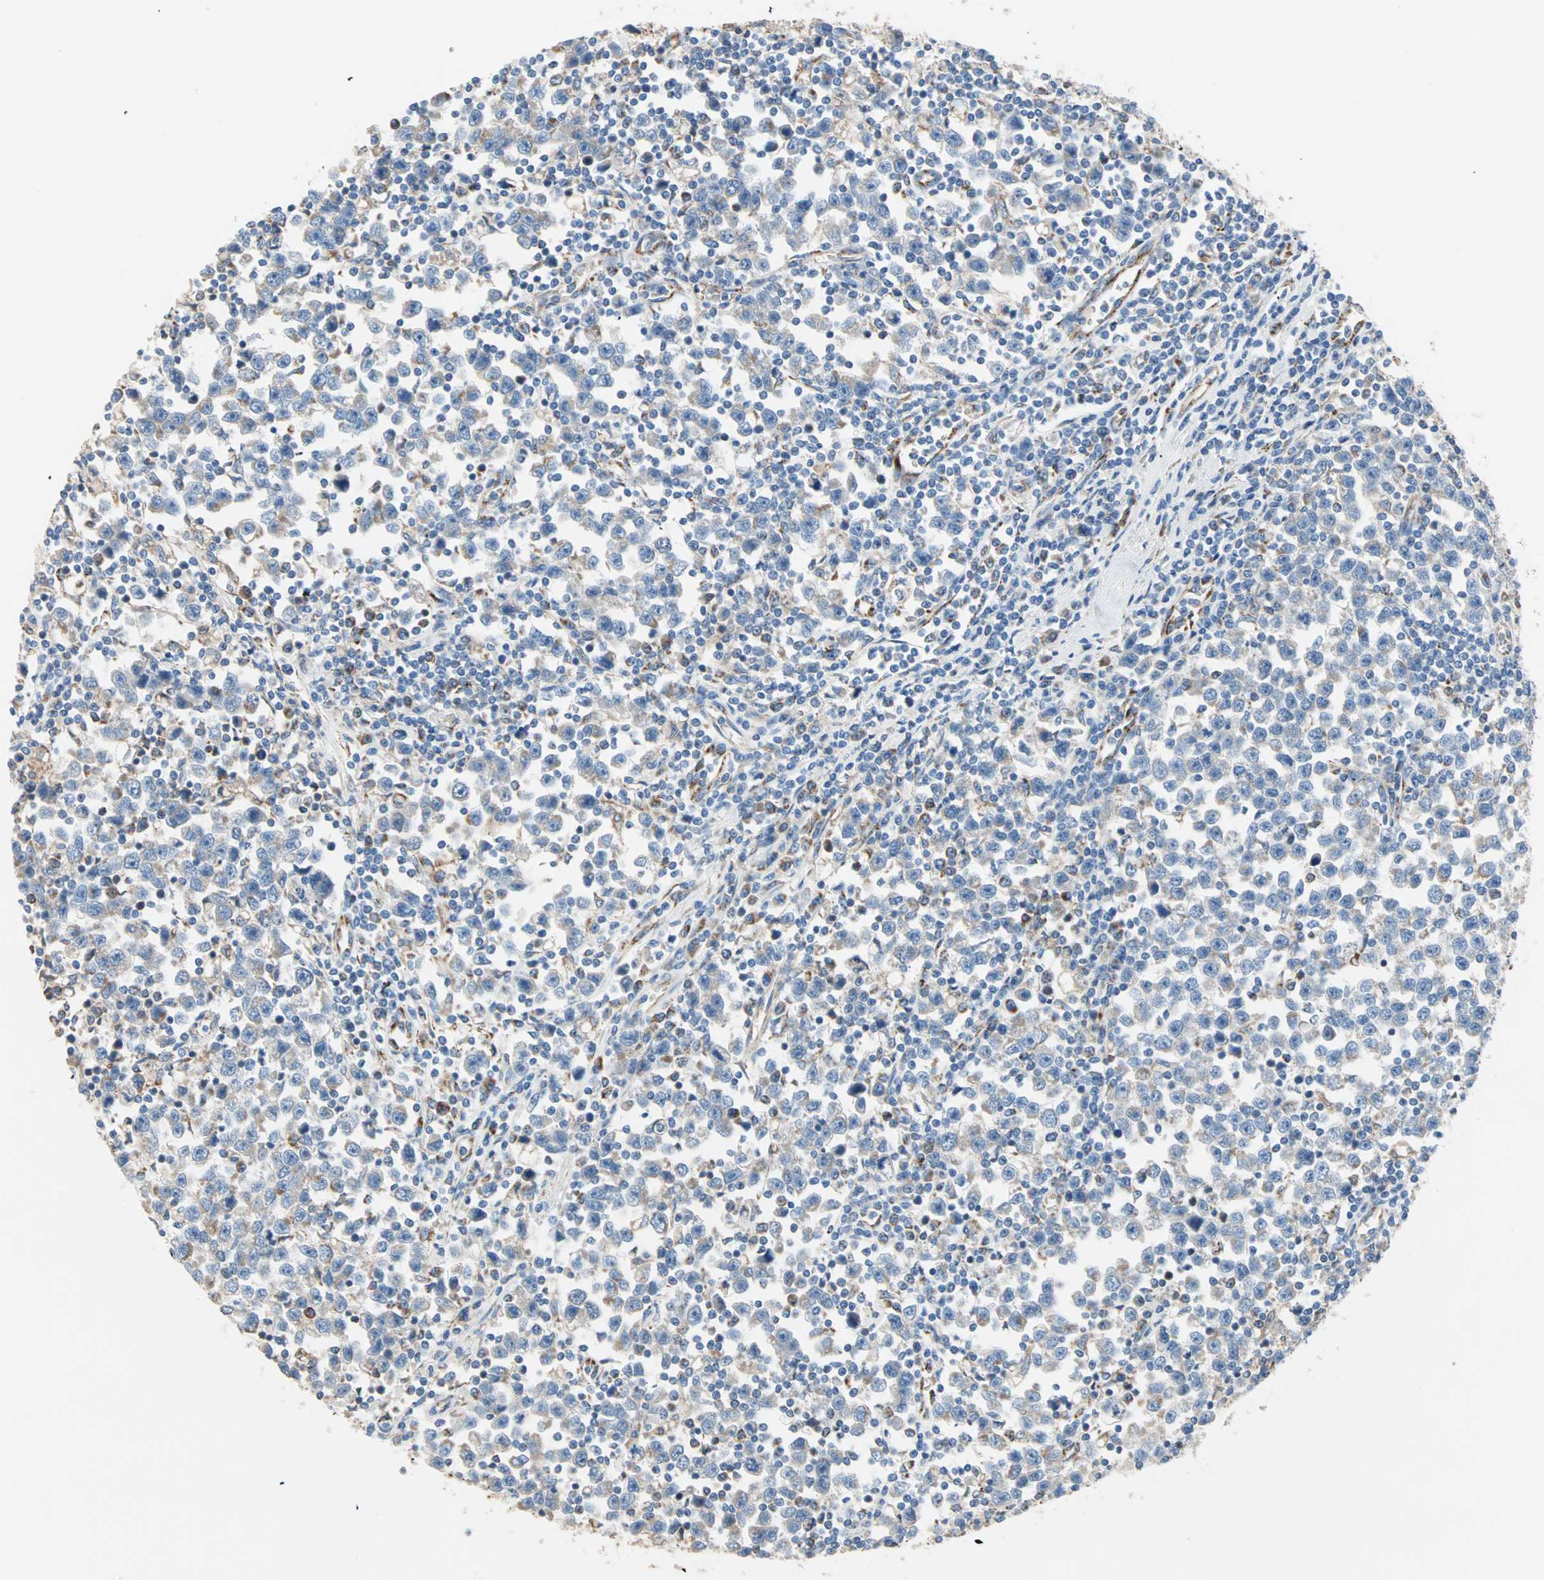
{"staining": {"intensity": "weak", "quantity": "<25%", "location": "cytoplasmic/membranous"}, "tissue": "testis cancer", "cell_type": "Tumor cells", "image_type": "cancer", "snomed": [{"axis": "morphology", "description": "Seminoma, NOS"}, {"axis": "topography", "description": "Testis"}], "caption": "The histopathology image exhibits no staining of tumor cells in testis cancer (seminoma).", "gene": "TST", "patient": {"sex": "male", "age": 43}}